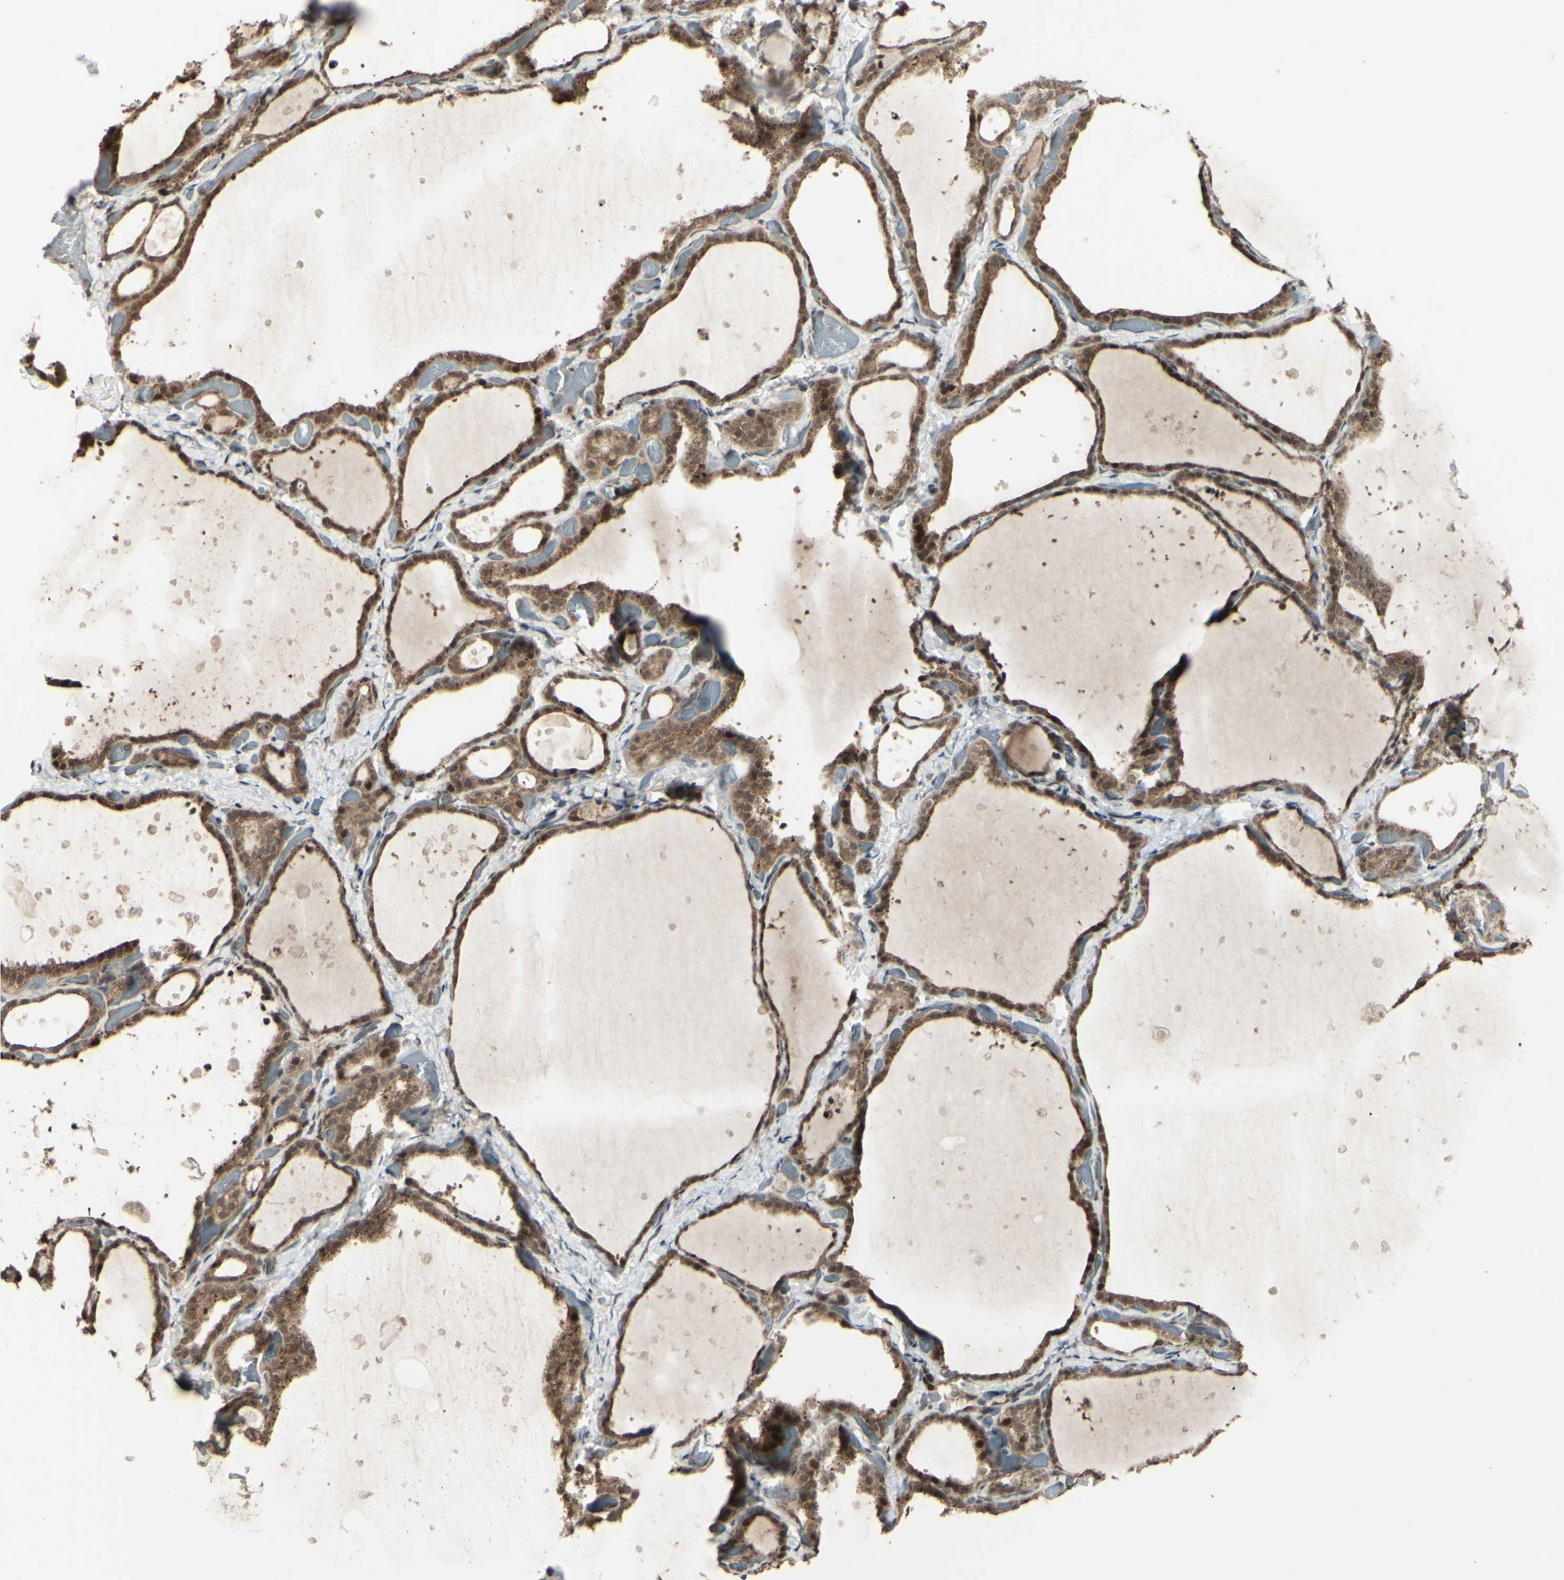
{"staining": {"intensity": "moderate", "quantity": ">75%", "location": "cytoplasmic/membranous,nuclear"}, "tissue": "thyroid gland", "cell_type": "Glandular cells", "image_type": "normal", "snomed": [{"axis": "morphology", "description": "Normal tissue, NOS"}, {"axis": "topography", "description": "Thyroid gland"}], "caption": "Immunohistochemical staining of normal human thyroid gland shows moderate cytoplasmic/membranous,nuclear protein positivity in approximately >75% of glandular cells. (brown staining indicates protein expression, while blue staining denotes nuclei).", "gene": "BLNK", "patient": {"sex": "female", "age": 44}}